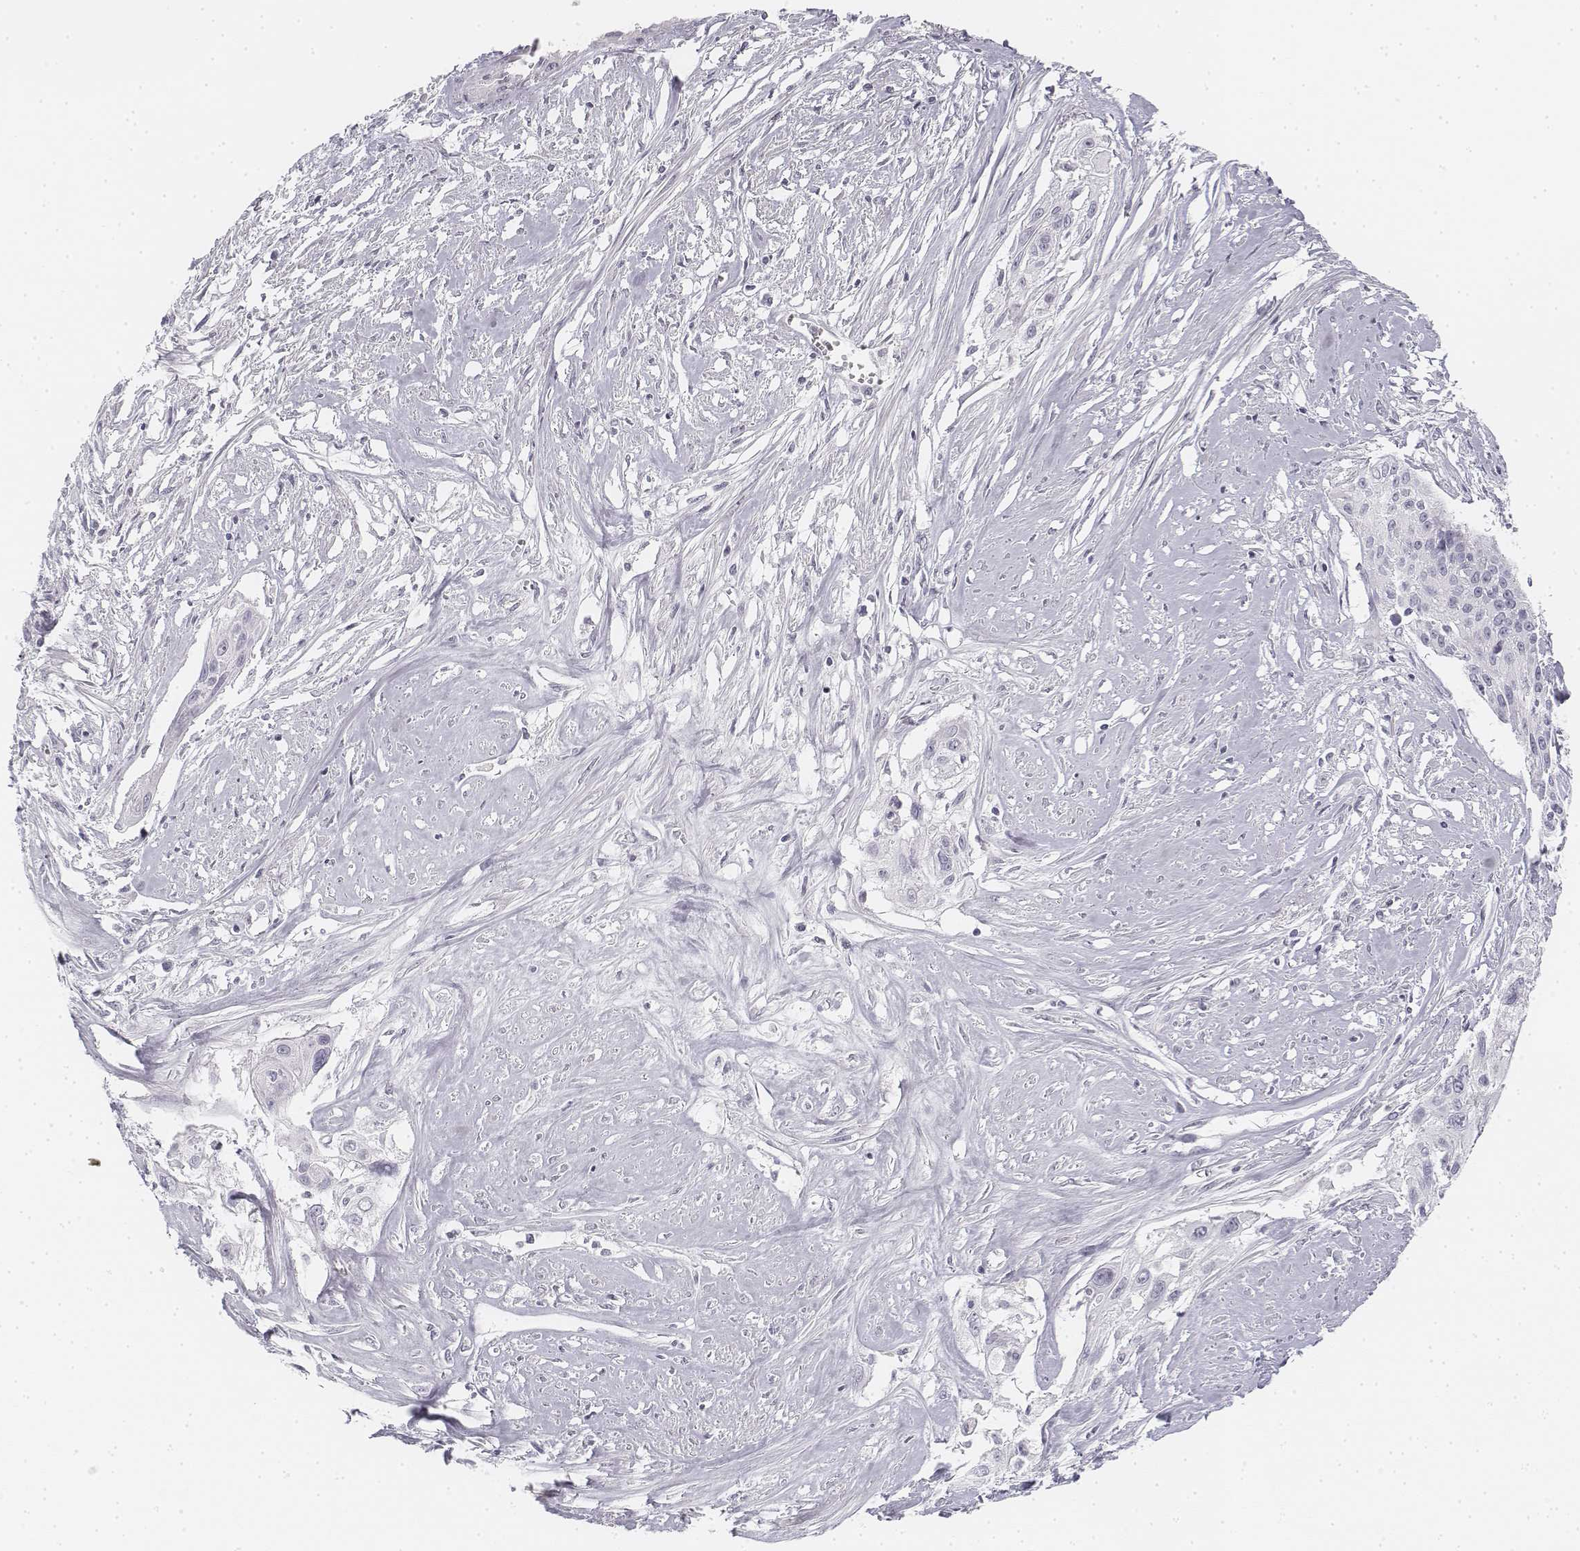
{"staining": {"intensity": "negative", "quantity": "none", "location": "none"}, "tissue": "cervical cancer", "cell_type": "Tumor cells", "image_type": "cancer", "snomed": [{"axis": "morphology", "description": "Squamous cell carcinoma, NOS"}, {"axis": "topography", "description": "Cervix"}], "caption": "This is an immunohistochemistry photomicrograph of human squamous cell carcinoma (cervical). There is no expression in tumor cells.", "gene": "KRT25", "patient": {"sex": "female", "age": 49}}